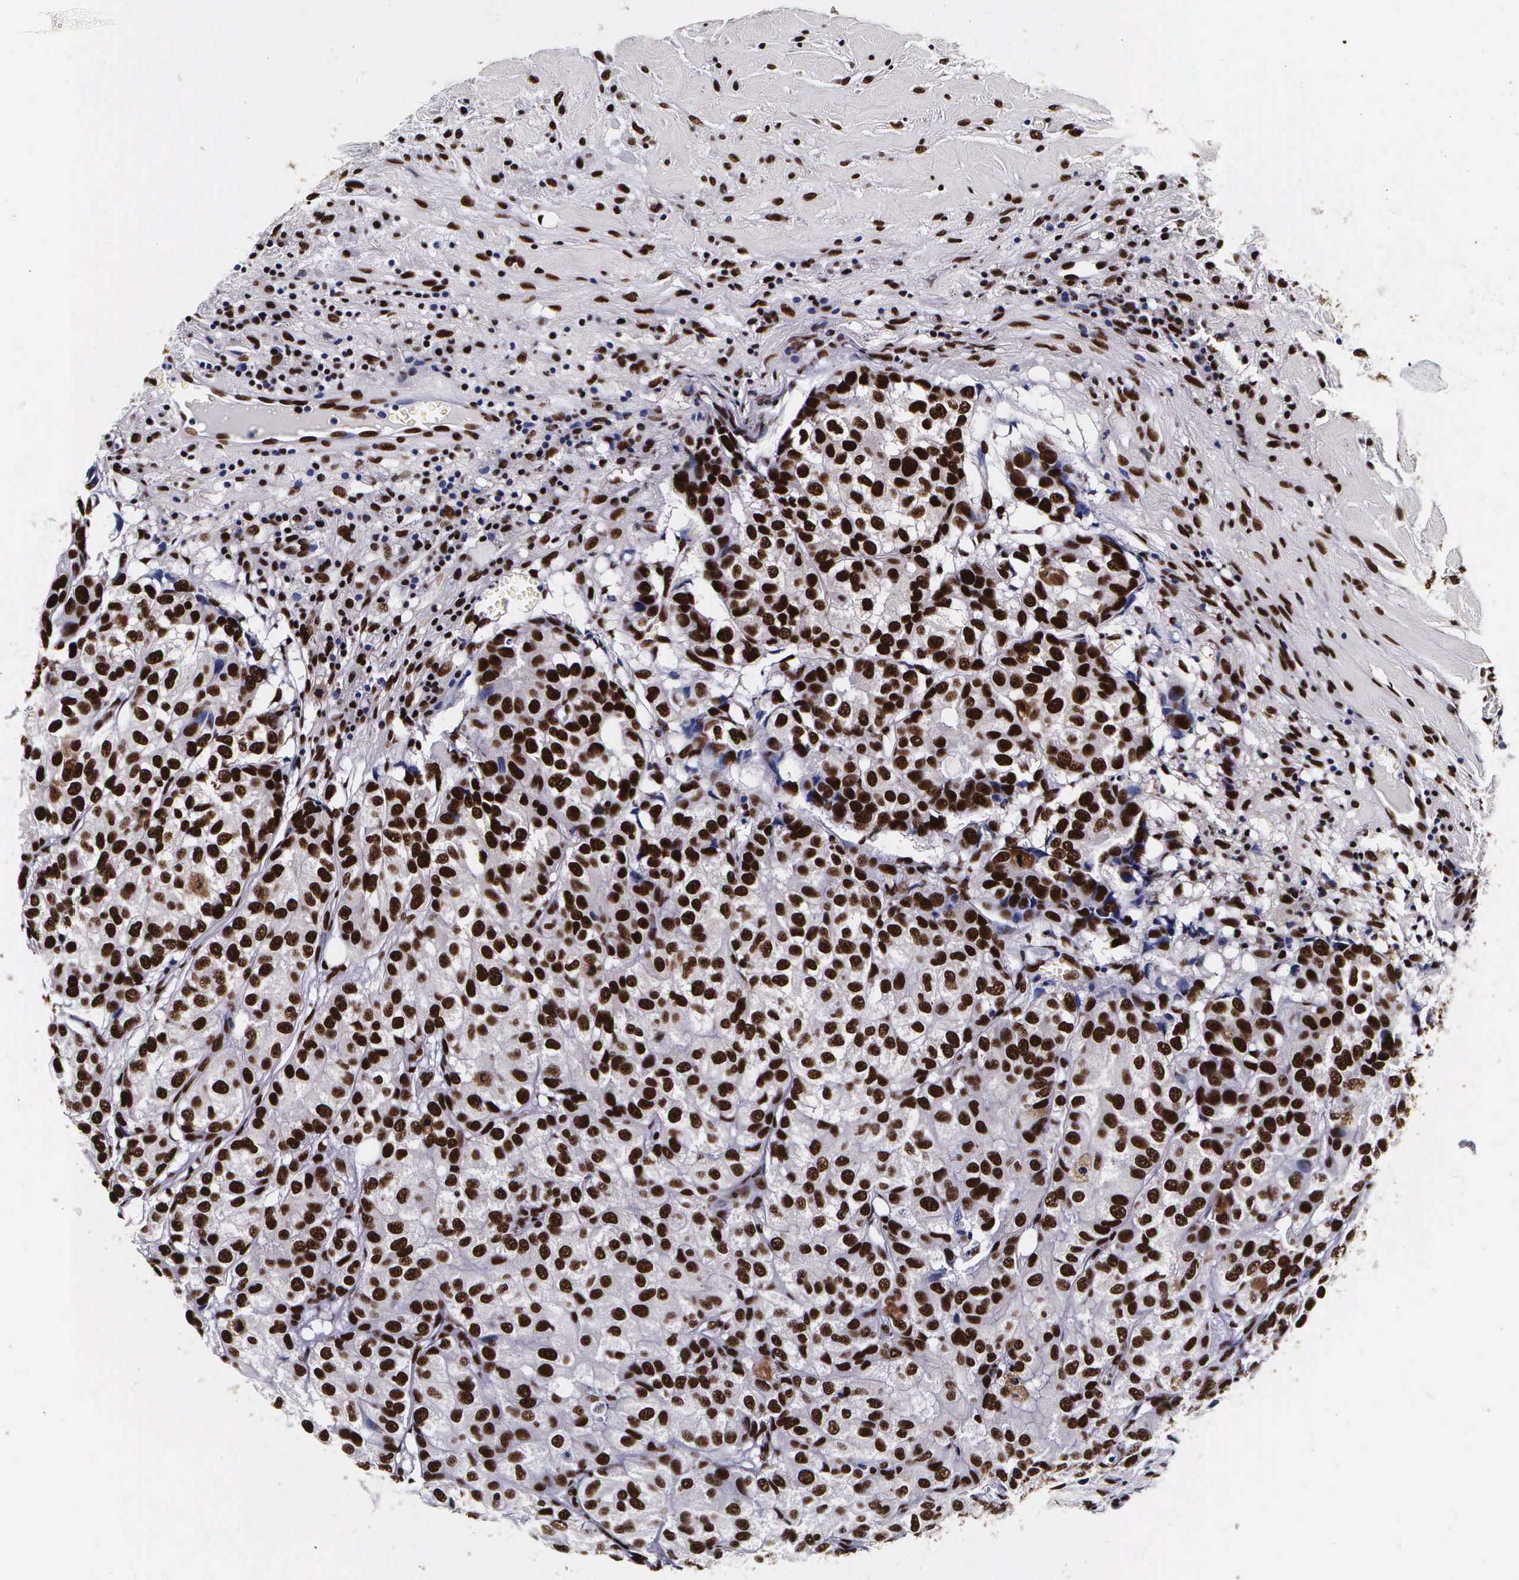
{"staining": {"intensity": "strong", "quantity": ">75%", "location": "cytoplasmic/membranous,nuclear"}, "tissue": "breast cancer", "cell_type": "Tumor cells", "image_type": "cancer", "snomed": [{"axis": "morphology", "description": "Duct carcinoma"}, {"axis": "topography", "description": "Breast"}], "caption": "Protein analysis of intraductal carcinoma (breast) tissue displays strong cytoplasmic/membranous and nuclear positivity in about >75% of tumor cells.", "gene": "PABPN1", "patient": {"sex": "female", "age": 68}}